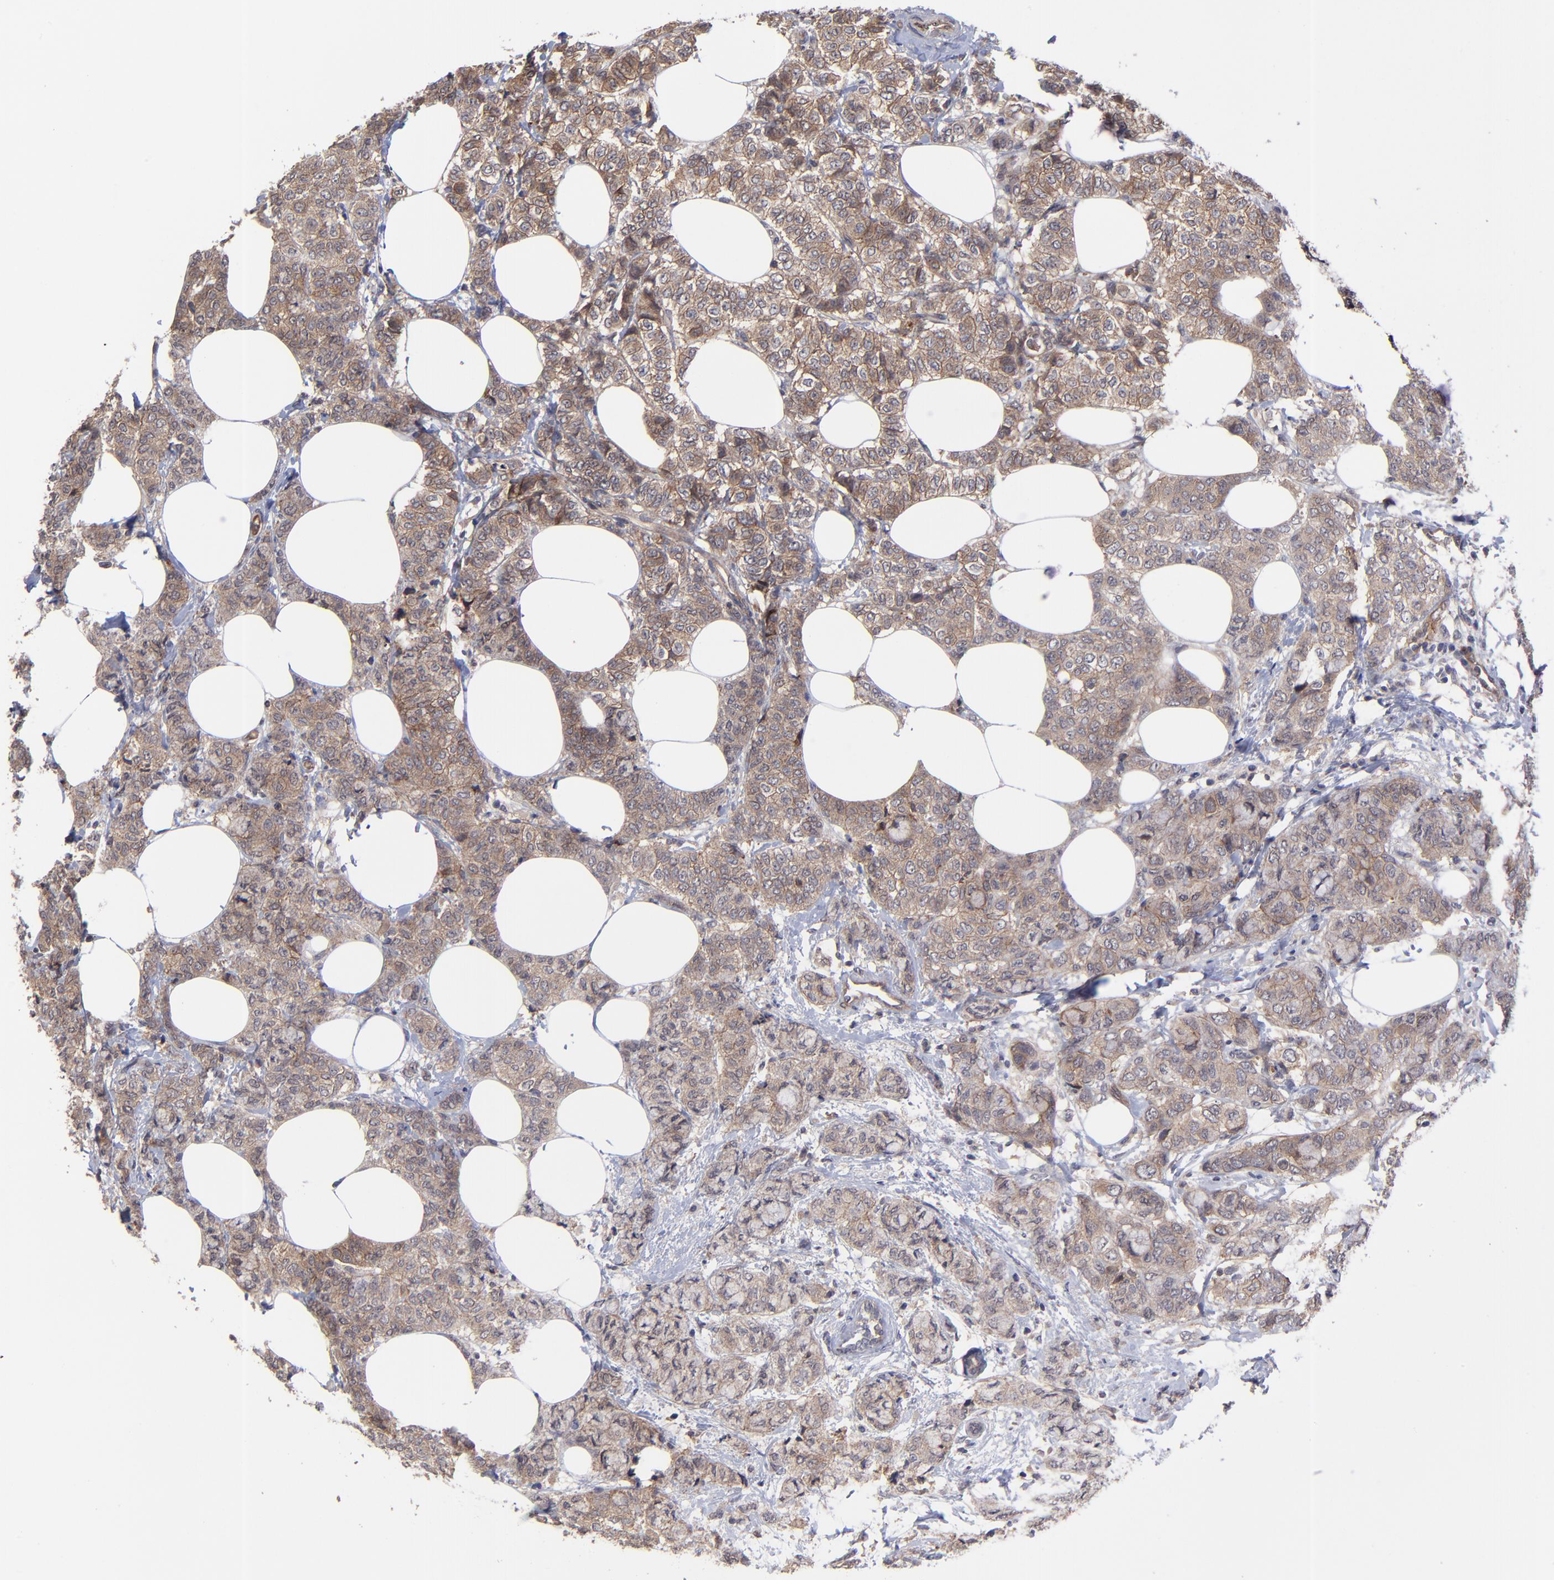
{"staining": {"intensity": "moderate", "quantity": ">75%", "location": "cytoplasmic/membranous"}, "tissue": "breast cancer", "cell_type": "Tumor cells", "image_type": "cancer", "snomed": [{"axis": "morphology", "description": "Lobular carcinoma"}, {"axis": "topography", "description": "Breast"}], "caption": "IHC staining of breast cancer (lobular carcinoma), which exhibits medium levels of moderate cytoplasmic/membranous expression in approximately >75% of tumor cells indicating moderate cytoplasmic/membranous protein expression. The staining was performed using DAB (brown) for protein detection and nuclei were counterstained in hematoxylin (blue).", "gene": "ZNF780B", "patient": {"sex": "female", "age": 60}}